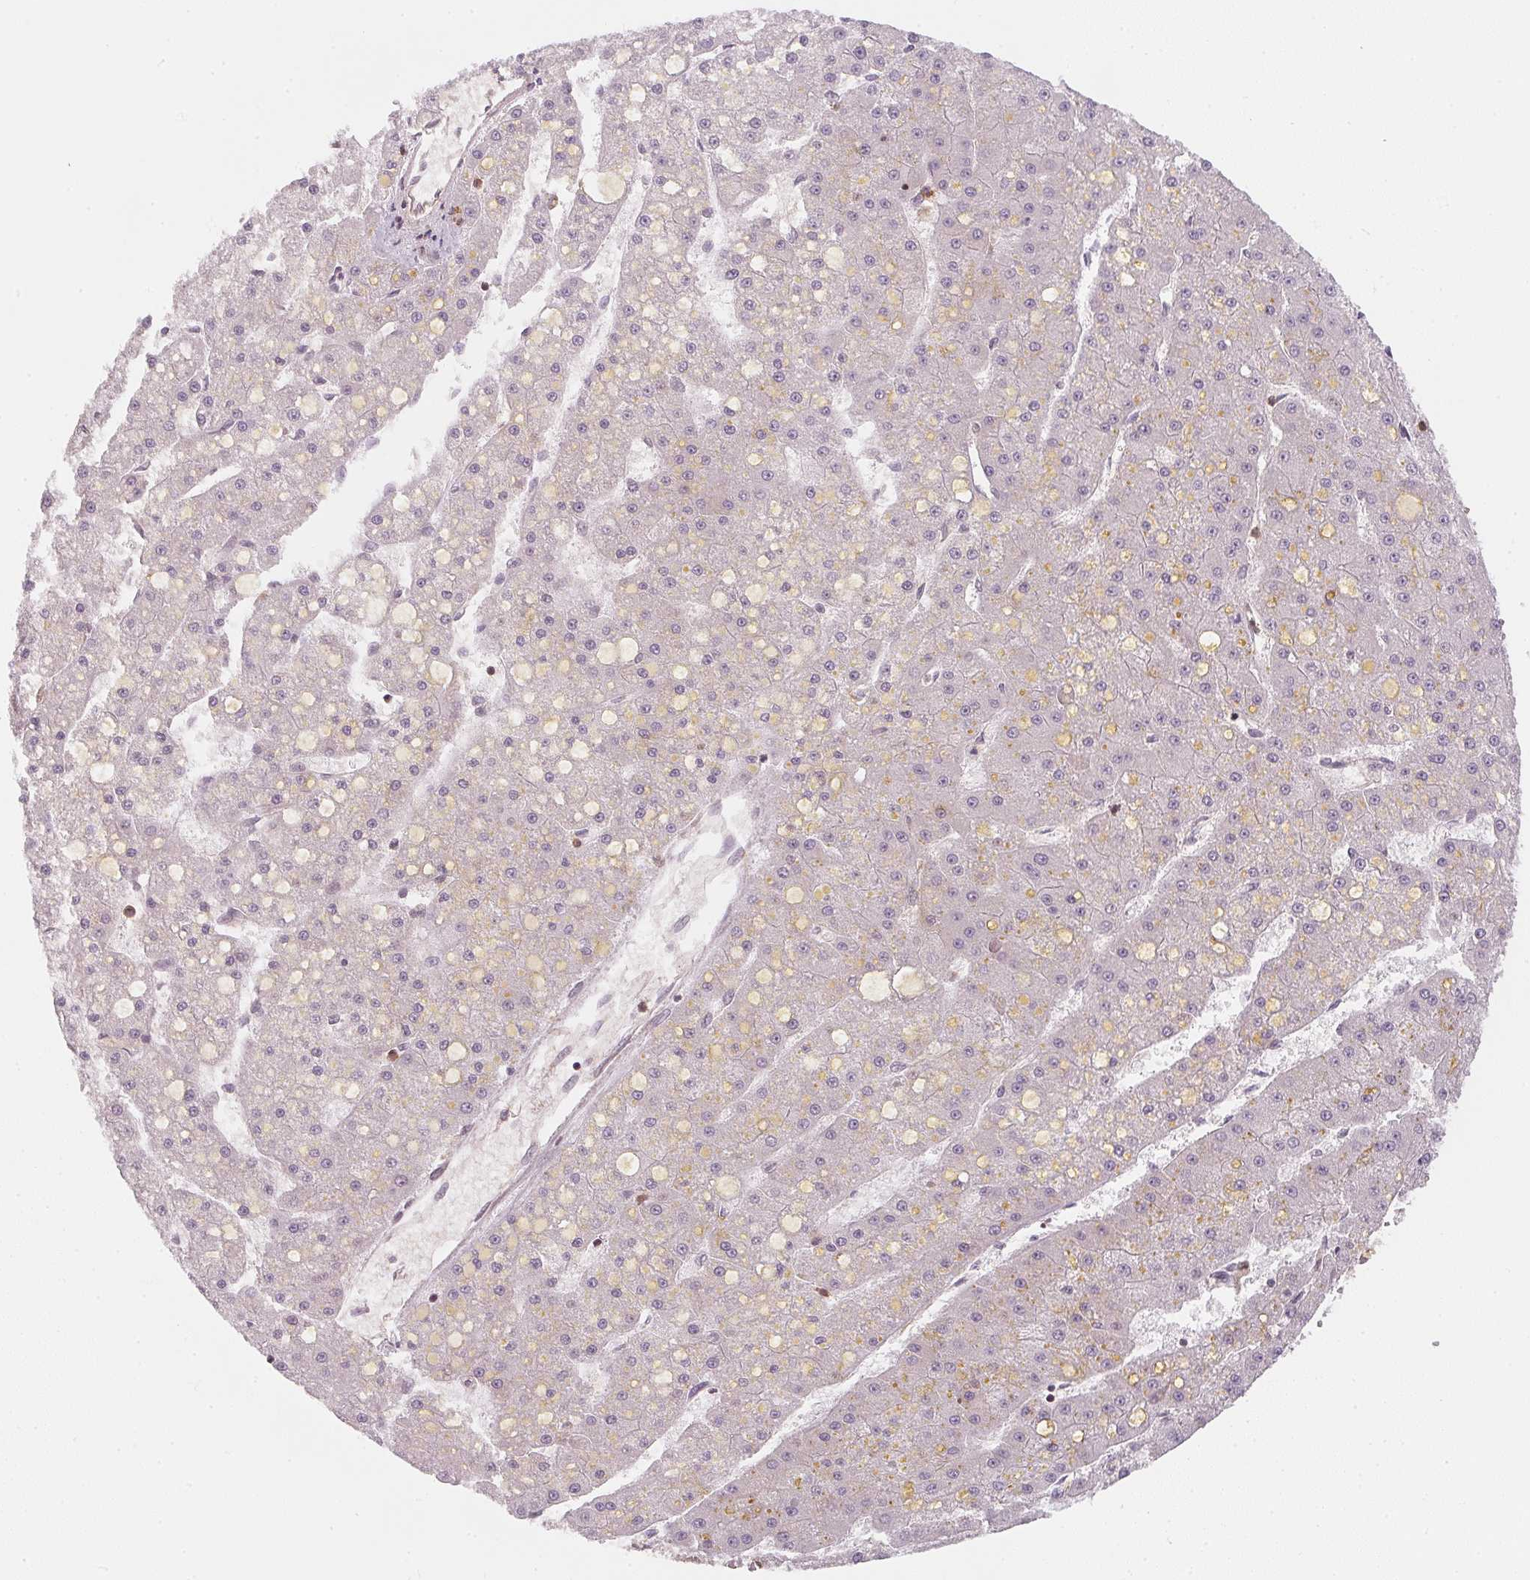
{"staining": {"intensity": "negative", "quantity": "none", "location": "none"}, "tissue": "liver cancer", "cell_type": "Tumor cells", "image_type": "cancer", "snomed": [{"axis": "morphology", "description": "Carcinoma, Hepatocellular, NOS"}, {"axis": "topography", "description": "Liver"}], "caption": "DAB immunohistochemical staining of human liver hepatocellular carcinoma shows no significant staining in tumor cells. (Brightfield microscopy of DAB (3,3'-diaminobenzidine) immunohistochemistry at high magnification).", "gene": "ANKRD13A", "patient": {"sex": "male", "age": 67}}